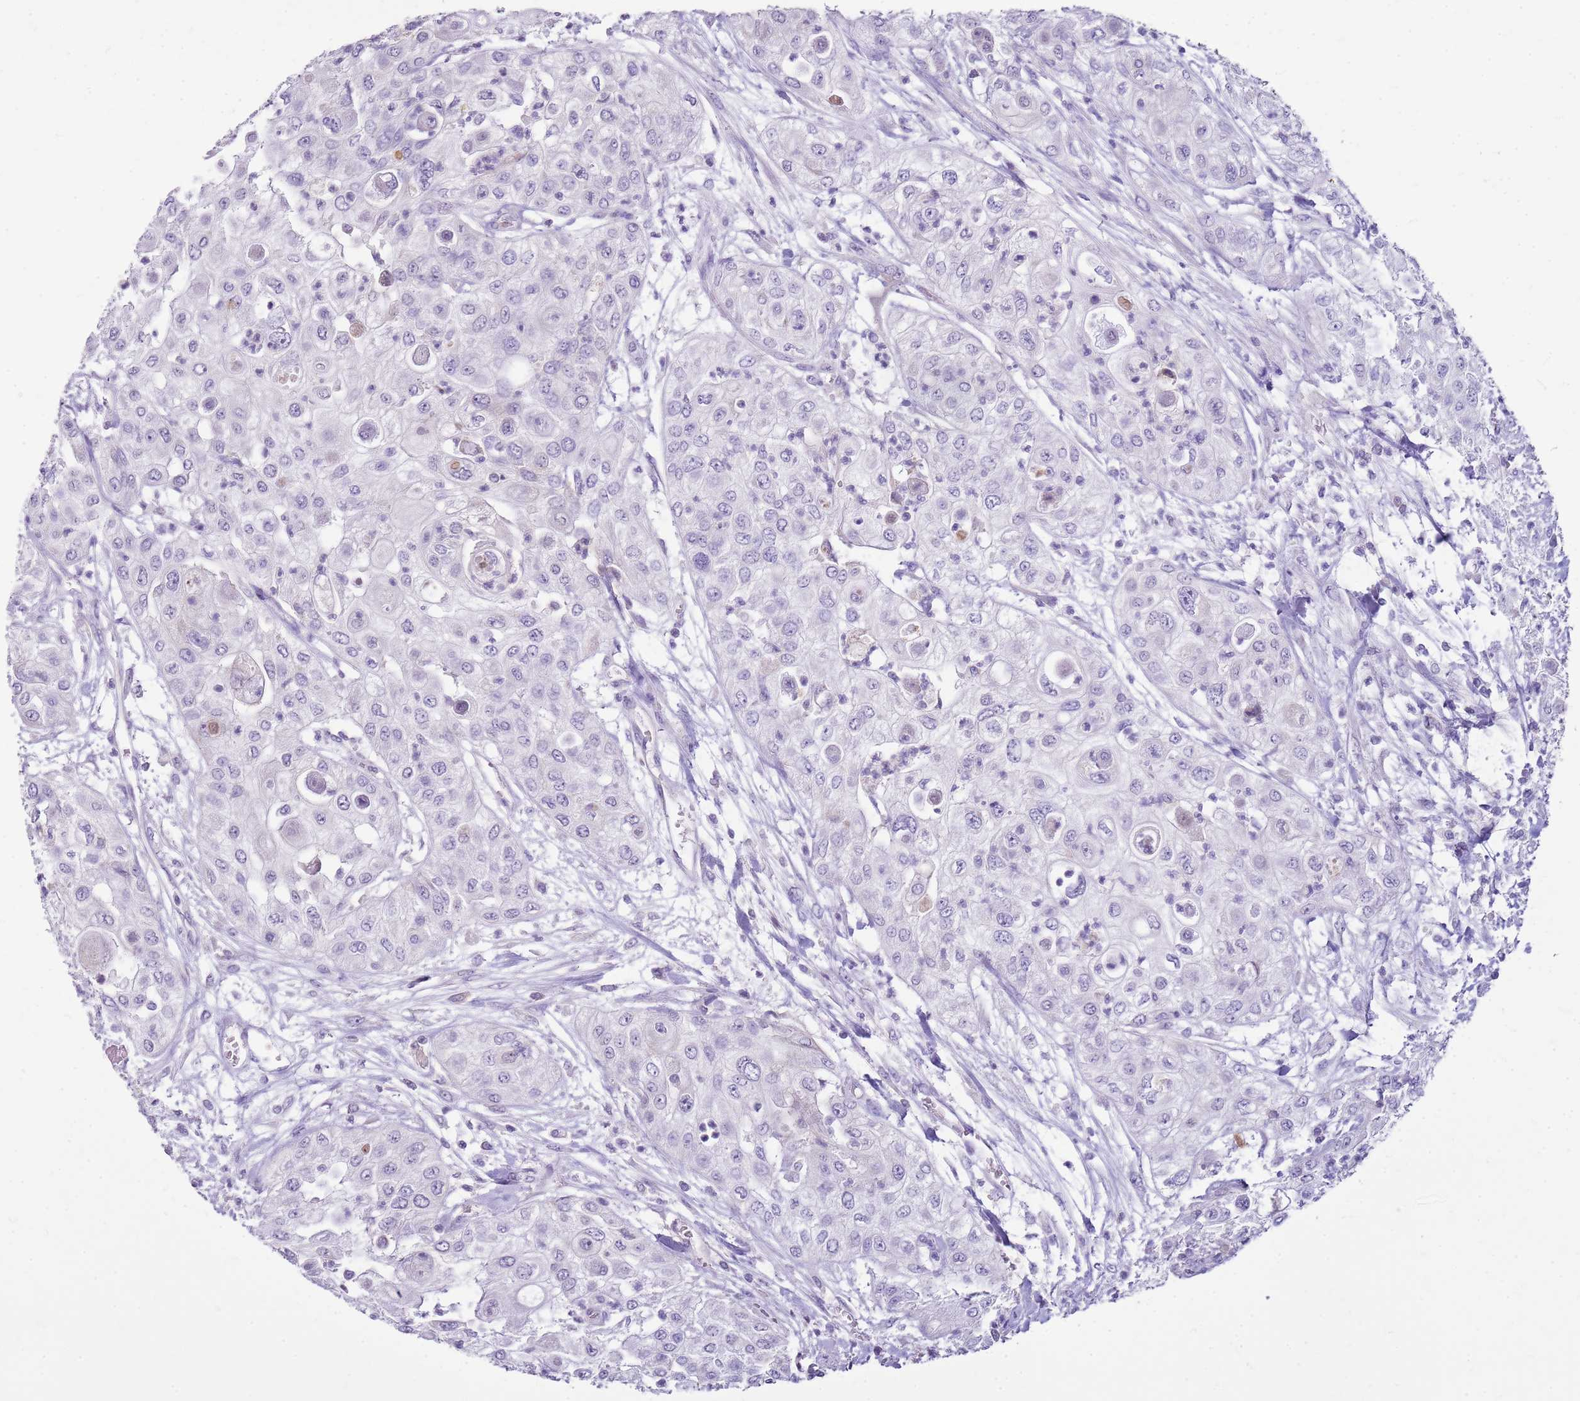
{"staining": {"intensity": "negative", "quantity": "none", "location": "none"}, "tissue": "urothelial cancer", "cell_type": "Tumor cells", "image_type": "cancer", "snomed": [{"axis": "morphology", "description": "Urothelial carcinoma, High grade"}, {"axis": "topography", "description": "Urinary bladder"}], "caption": "A histopathology image of urothelial carcinoma (high-grade) stained for a protein demonstrates no brown staining in tumor cells. (DAB immunohistochemistry, high magnification).", "gene": "FABP2", "patient": {"sex": "female", "age": 79}}